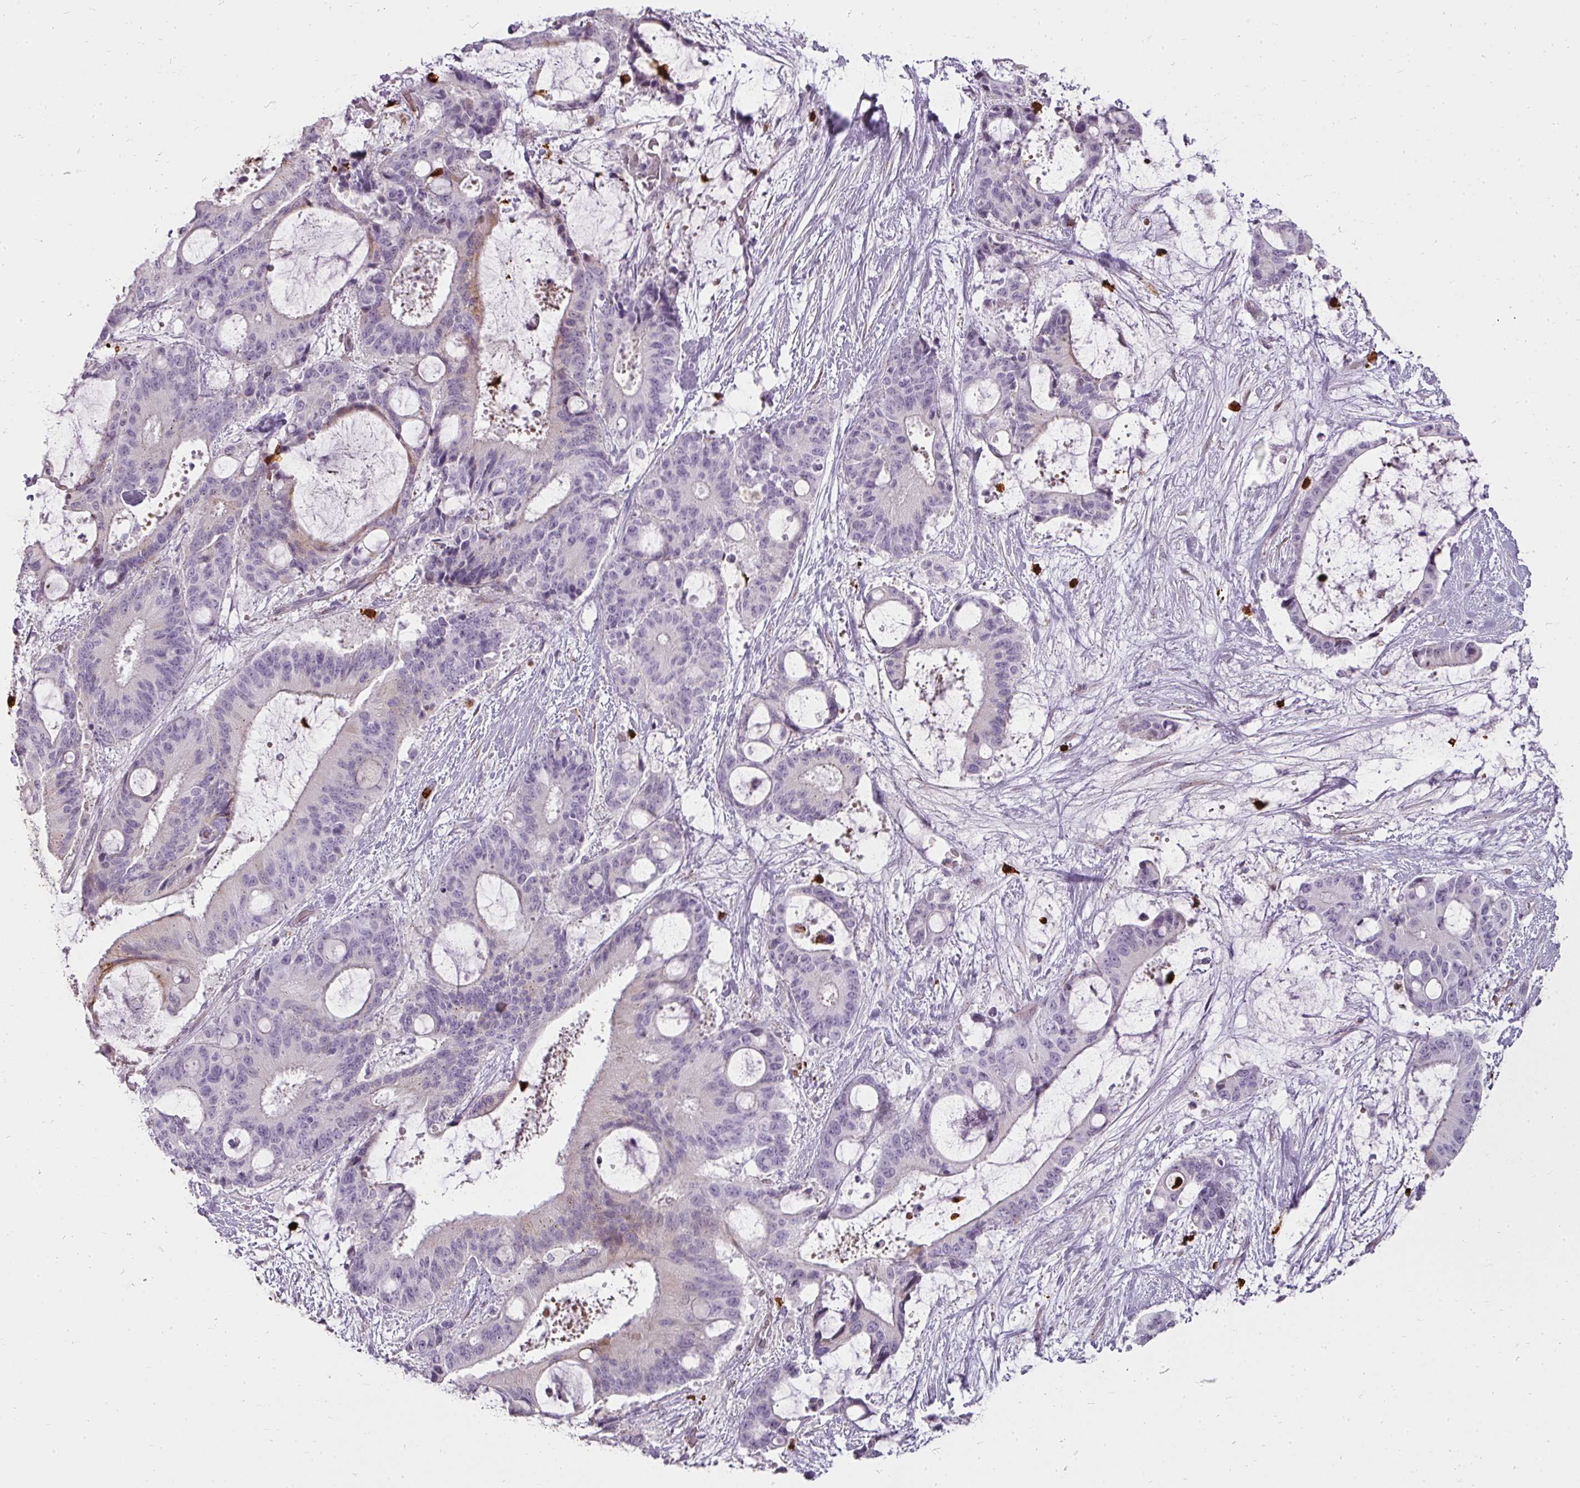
{"staining": {"intensity": "weak", "quantity": "<25%", "location": "cytoplasmic/membranous"}, "tissue": "liver cancer", "cell_type": "Tumor cells", "image_type": "cancer", "snomed": [{"axis": "morphology", "description": "Normal tissue, NOS"}, {"axis": "morphology", "description": "Cholangiocarcinoma"}, {"axis": "topography", "description": "Liver"}, {"axis": "topography", "description": "Peripheral nerve tissue"}], "caption": "Cholangiocarcinoma (liver) stained for a protein using immunohistochemistry shows no expression tumor cells.", "gene": "BIK", "patient": {"sex": "female", "age": 73}}